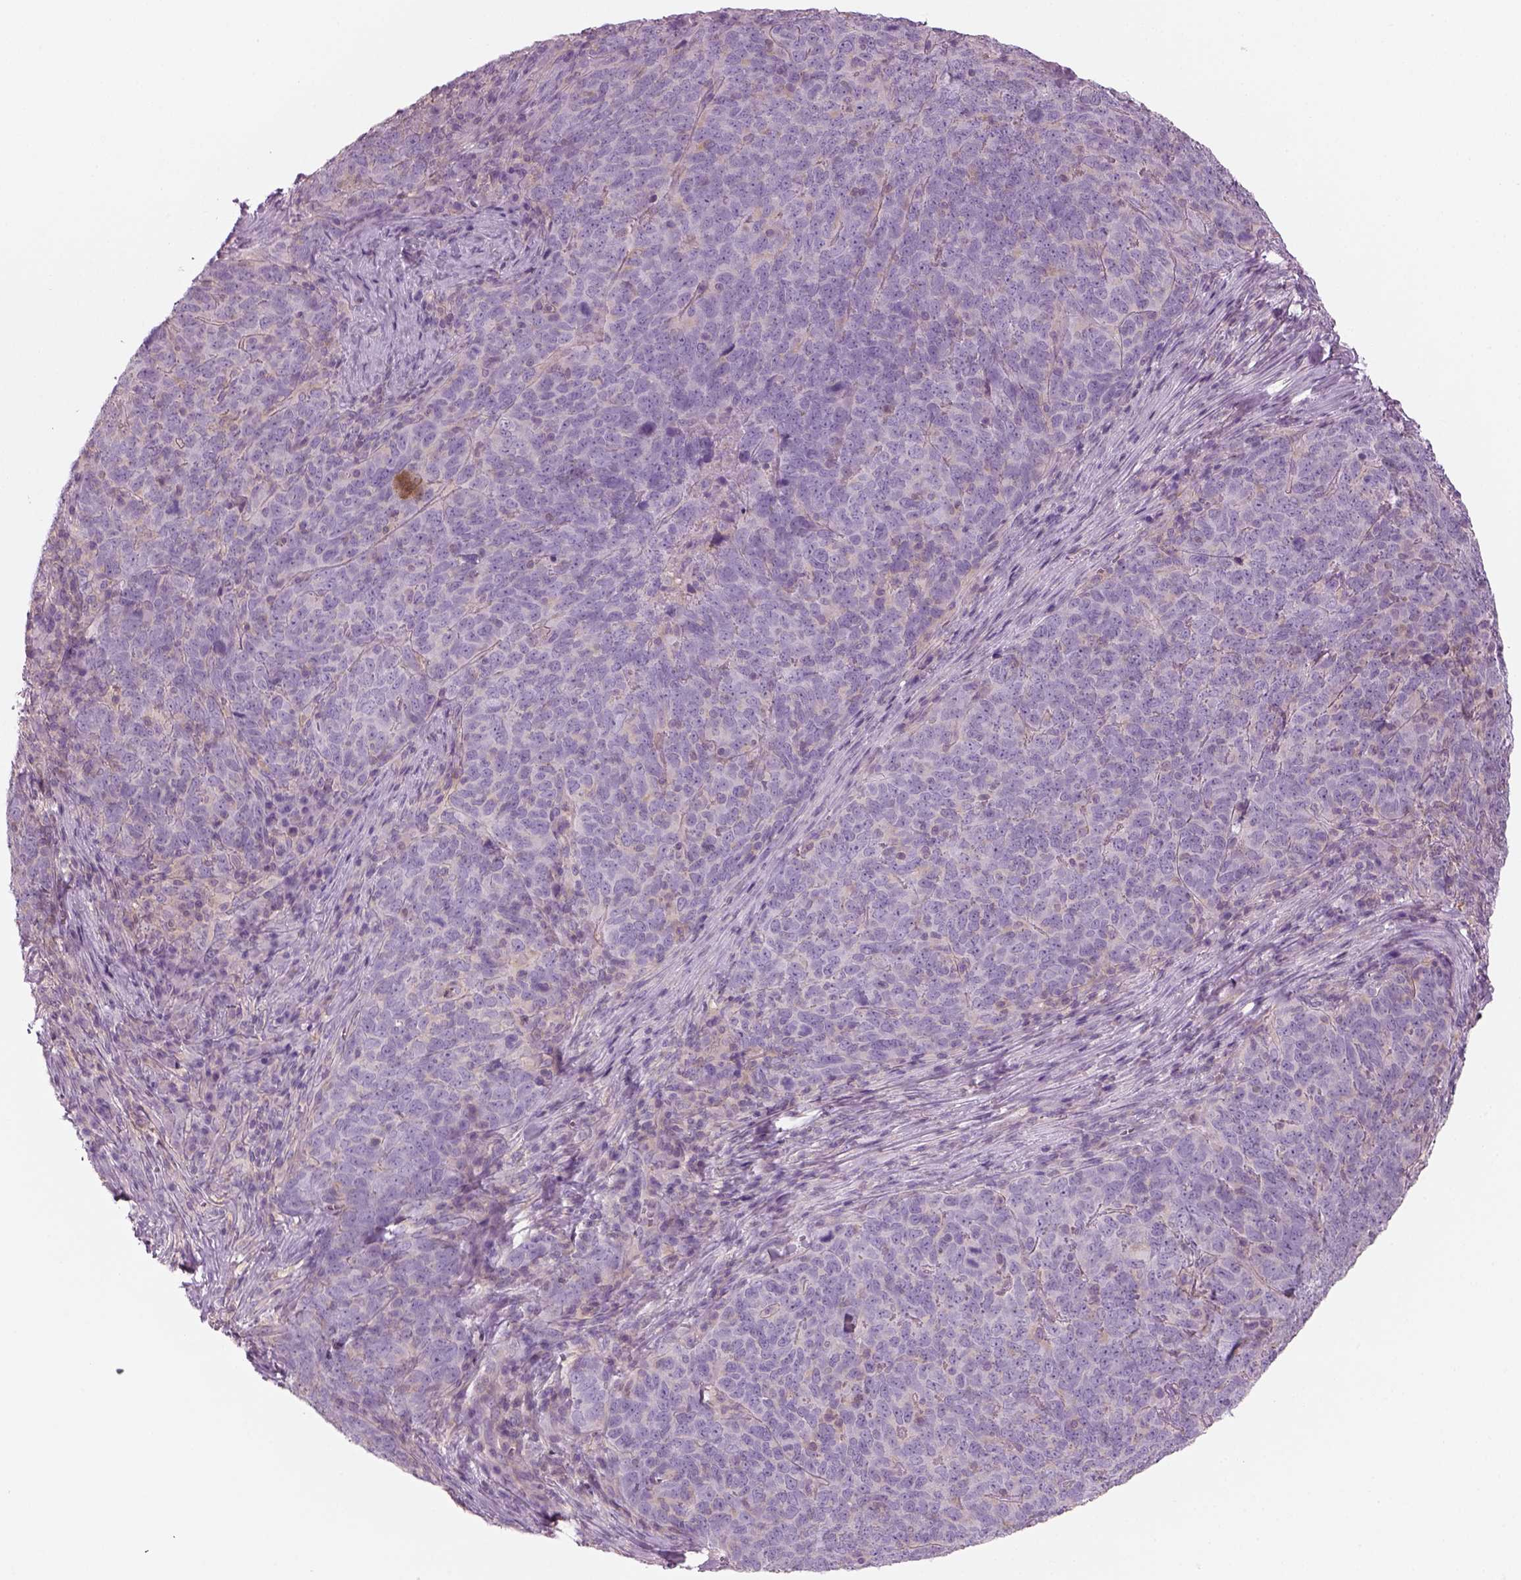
{"staining": {"intensity": "negative", "quantity": "none", "location": "none"}, "tissue": "skin cancer", "cell_type": "Tumor cells", "image_type": "cancer", "snomed": [{"axis": "morphology", "description": "Squamous cell carcinoma, NOS"}, {"axis": "topography", "description": "Skin"}, {"axis": "topography", "description": "Anal"}], "caption": "The photomicrograph exhibits no staining of tumor cells in skin squamous cell carcinoma.", "gene": "SLC1A7", "patient": {"sex": "female", "age": 51}}